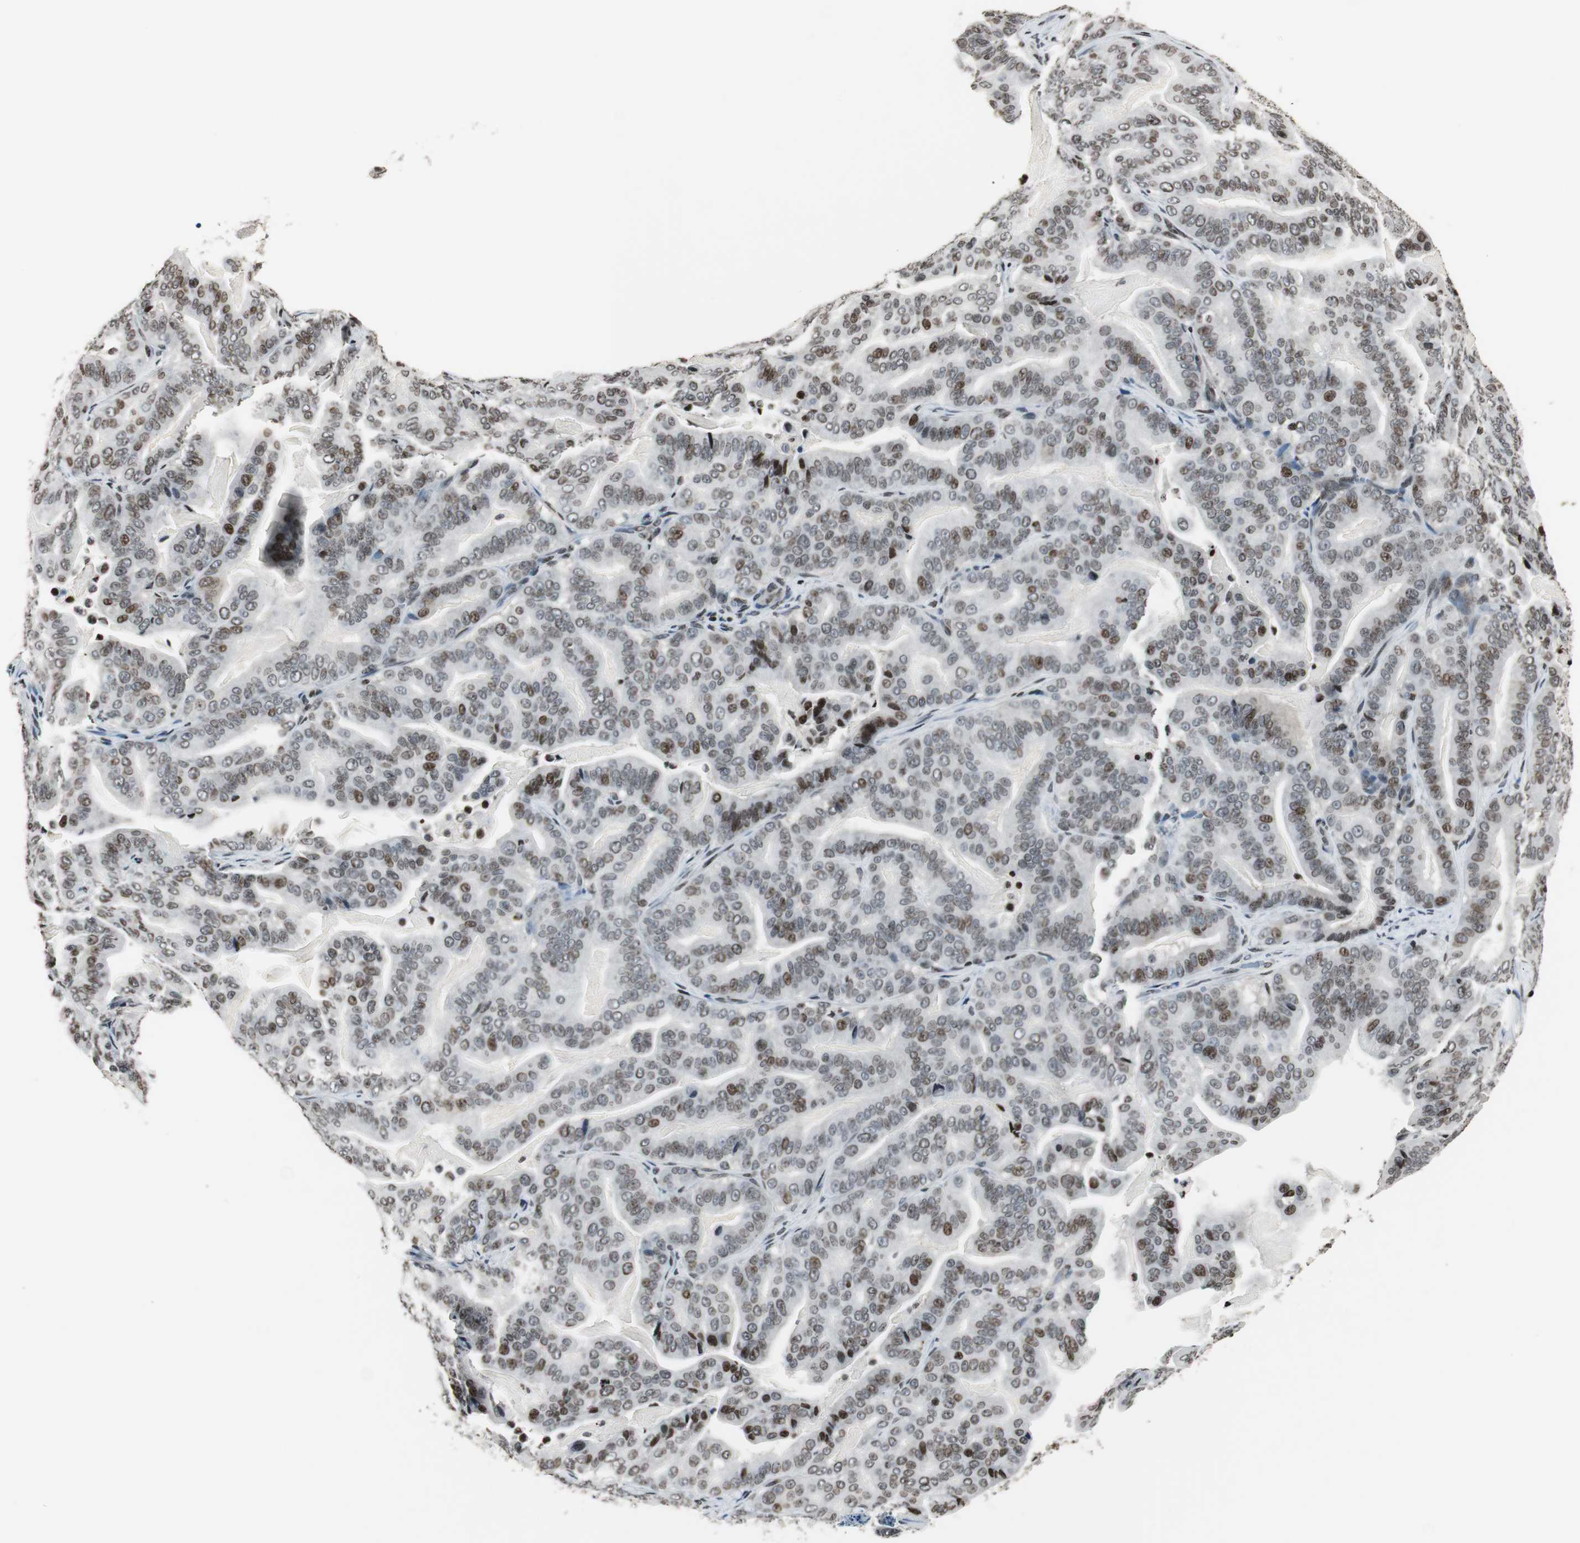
{"staining": {"intensity": "moderate", "quantity": ">75%", "location": "nuclear"}, "tissue": "pancreatic cancer", "cell_type": "Tumor cells", "image_type": "cancer", "snomed": [{"axis": "morphology", "description": "Adenocarcinoma, NOS"}, {"axis": "topography", "description": "Pancreas"}], "caption": "A high-resolution image shows immunohistochemistry (IHC) staining of pancreatic cancer (adenocarcinoma), which demonstrates moderate nuclear expression in approximately >75% of tumor cells.", "gene": "PAXIP1", "patient": {"sex": "male", "age": 63}}